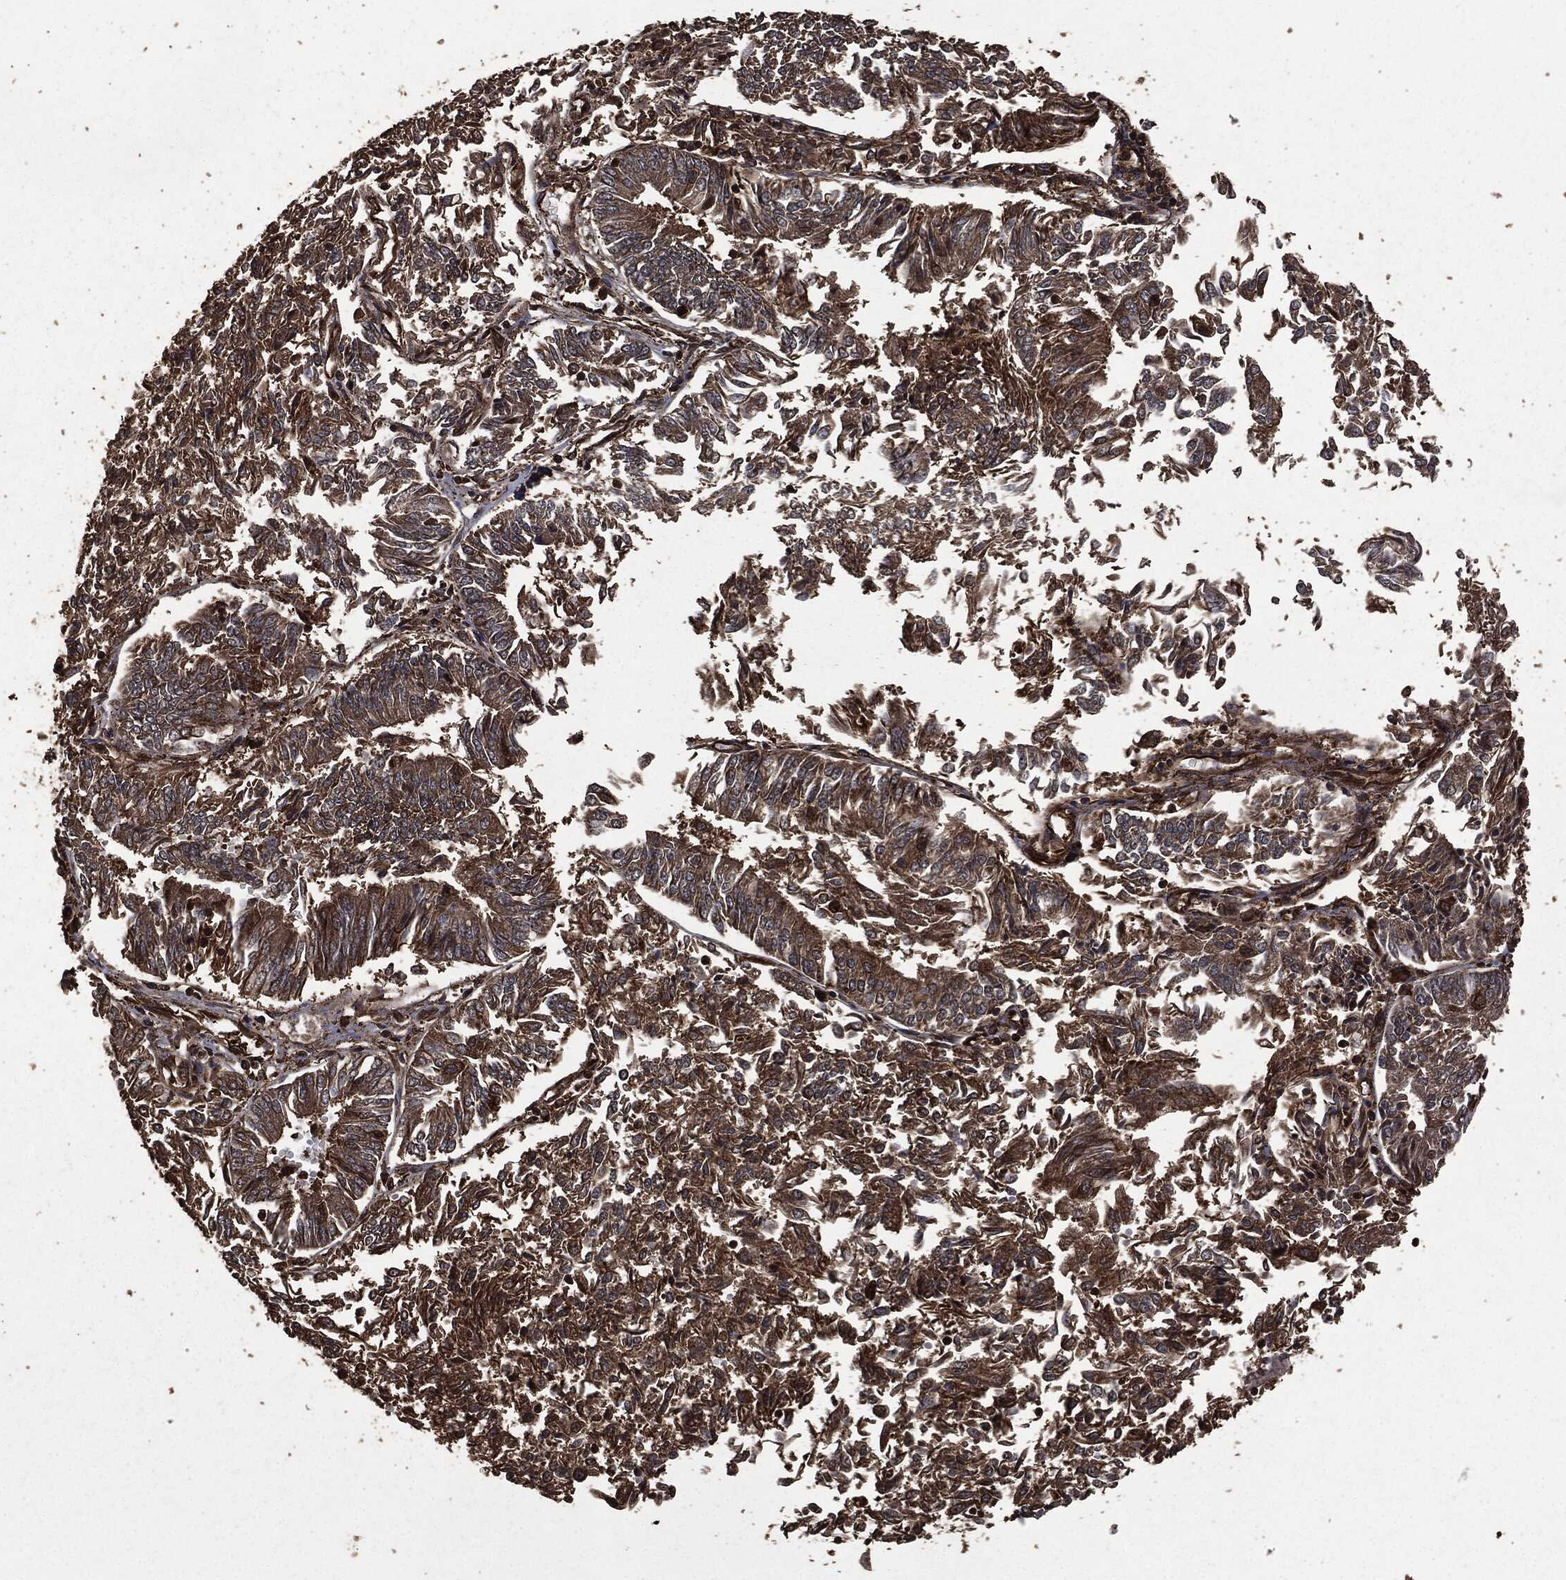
{"staining": {"intensity": "strong", "quantity": "25%-75%", "location": "cytoplasmic/membranous"}, "tissue": "endometrial cancer", "cell_type": "Tumor cells", "image_type": "cancer", "snomed": [{"axis": "morphology", "description": "Adenocarcinoma, NOS"}, {"axis": "topography", "description": "Endometrium"}], "caption": "An immunohistochemistry image of tumor tissue is shown. Protein staining in brown shows strong cytoplasmic/membranous positivity in adenocarcinoma (endometrial) within tumor cells.", "gene": "HRAS", "patient": {"sex": "female", "age": 58}}